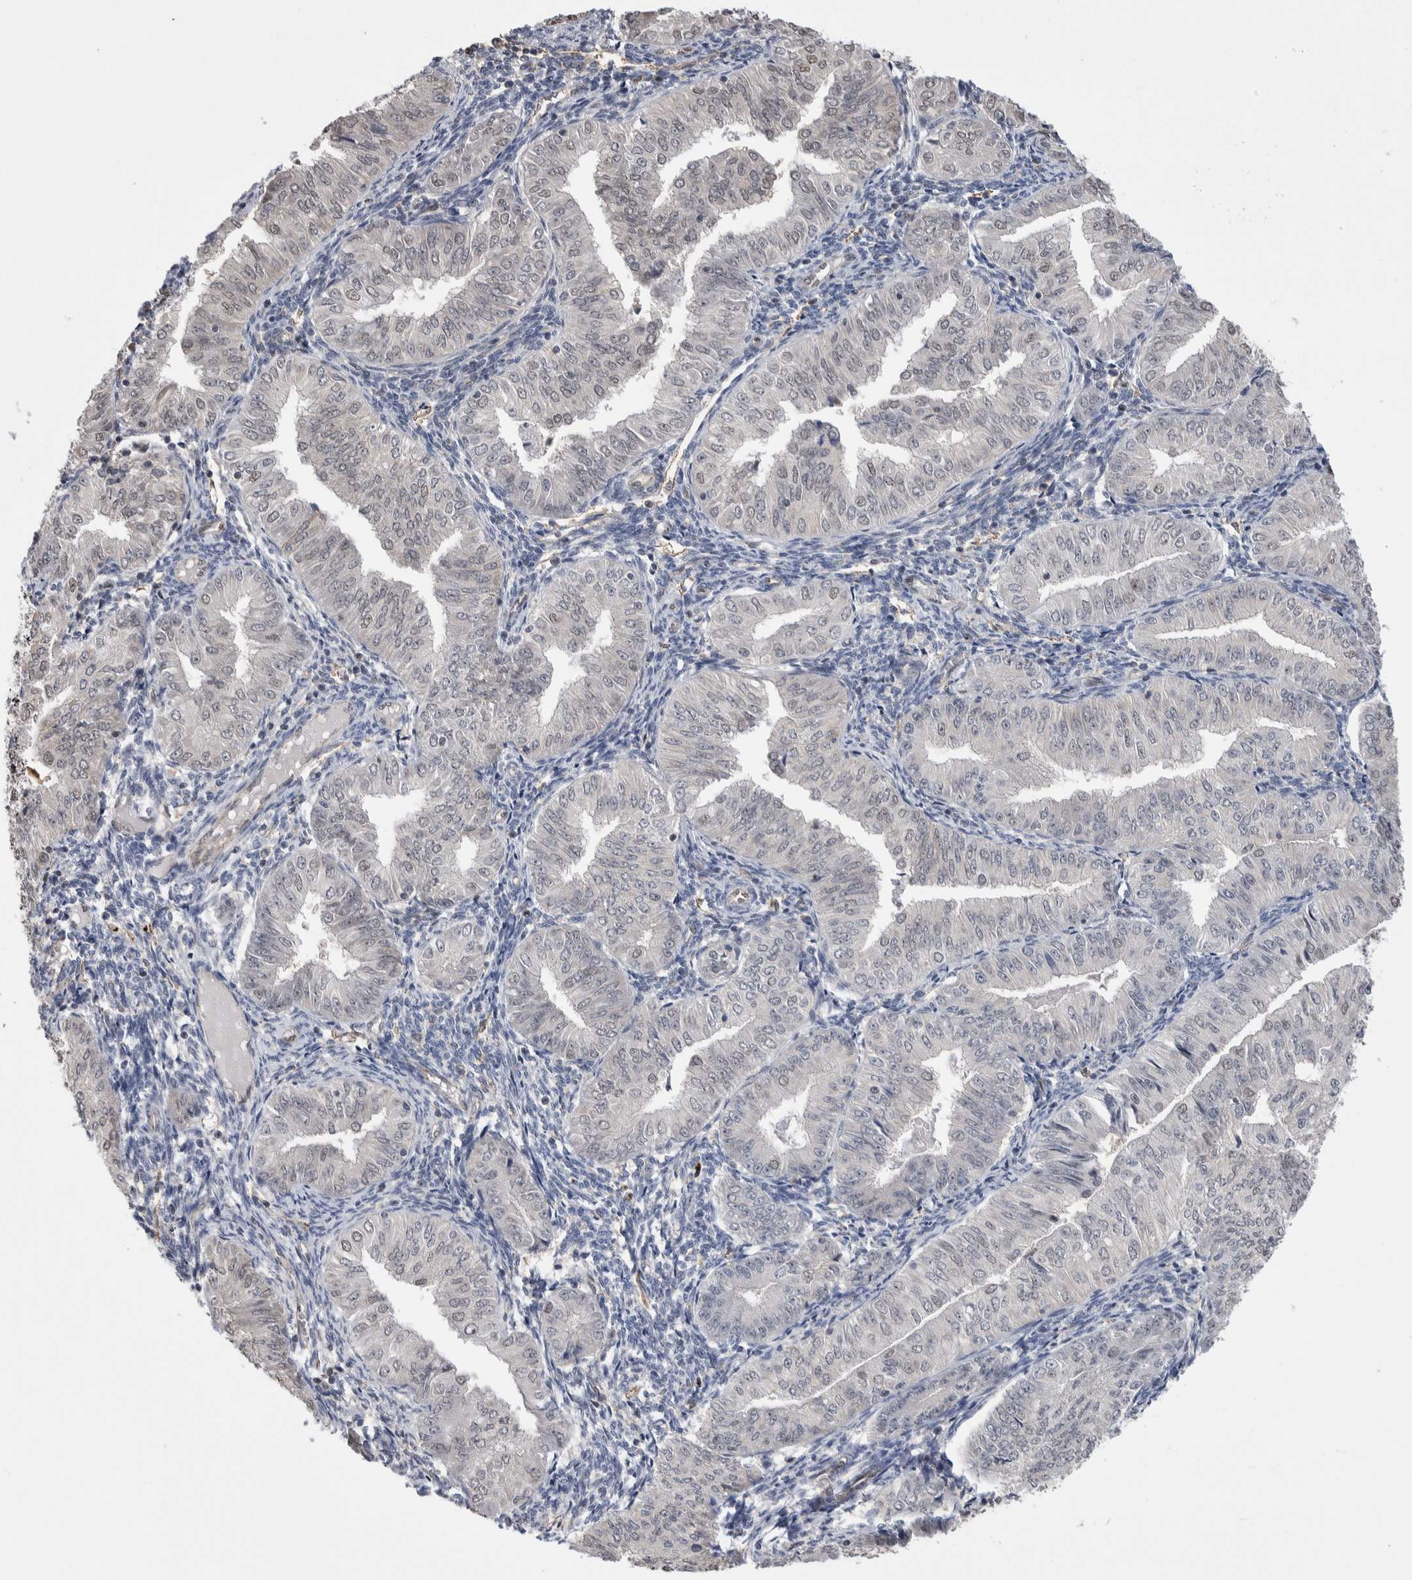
{"staining": {"intensity": "weak", "quantity": "<25%", "location": "nuclear"}, "tissue": "endometrial cancer", "cell_type": "Tumor cells", "image_type": "cancer", "snomed": [{"axis": "morphology", "description": "Normal tissue, NOS"}, {"axis": "morphology", "description": "Adenocarcinoma, NOS"}, {"axis": "topography", "description": "Endometrium"}], "caption": "The image shows no staining of tumor cells in endometrial cancer (adenocarcinoma).", "gene": "ZBTB49", "patient": {"sex": "female", "age": 53}}